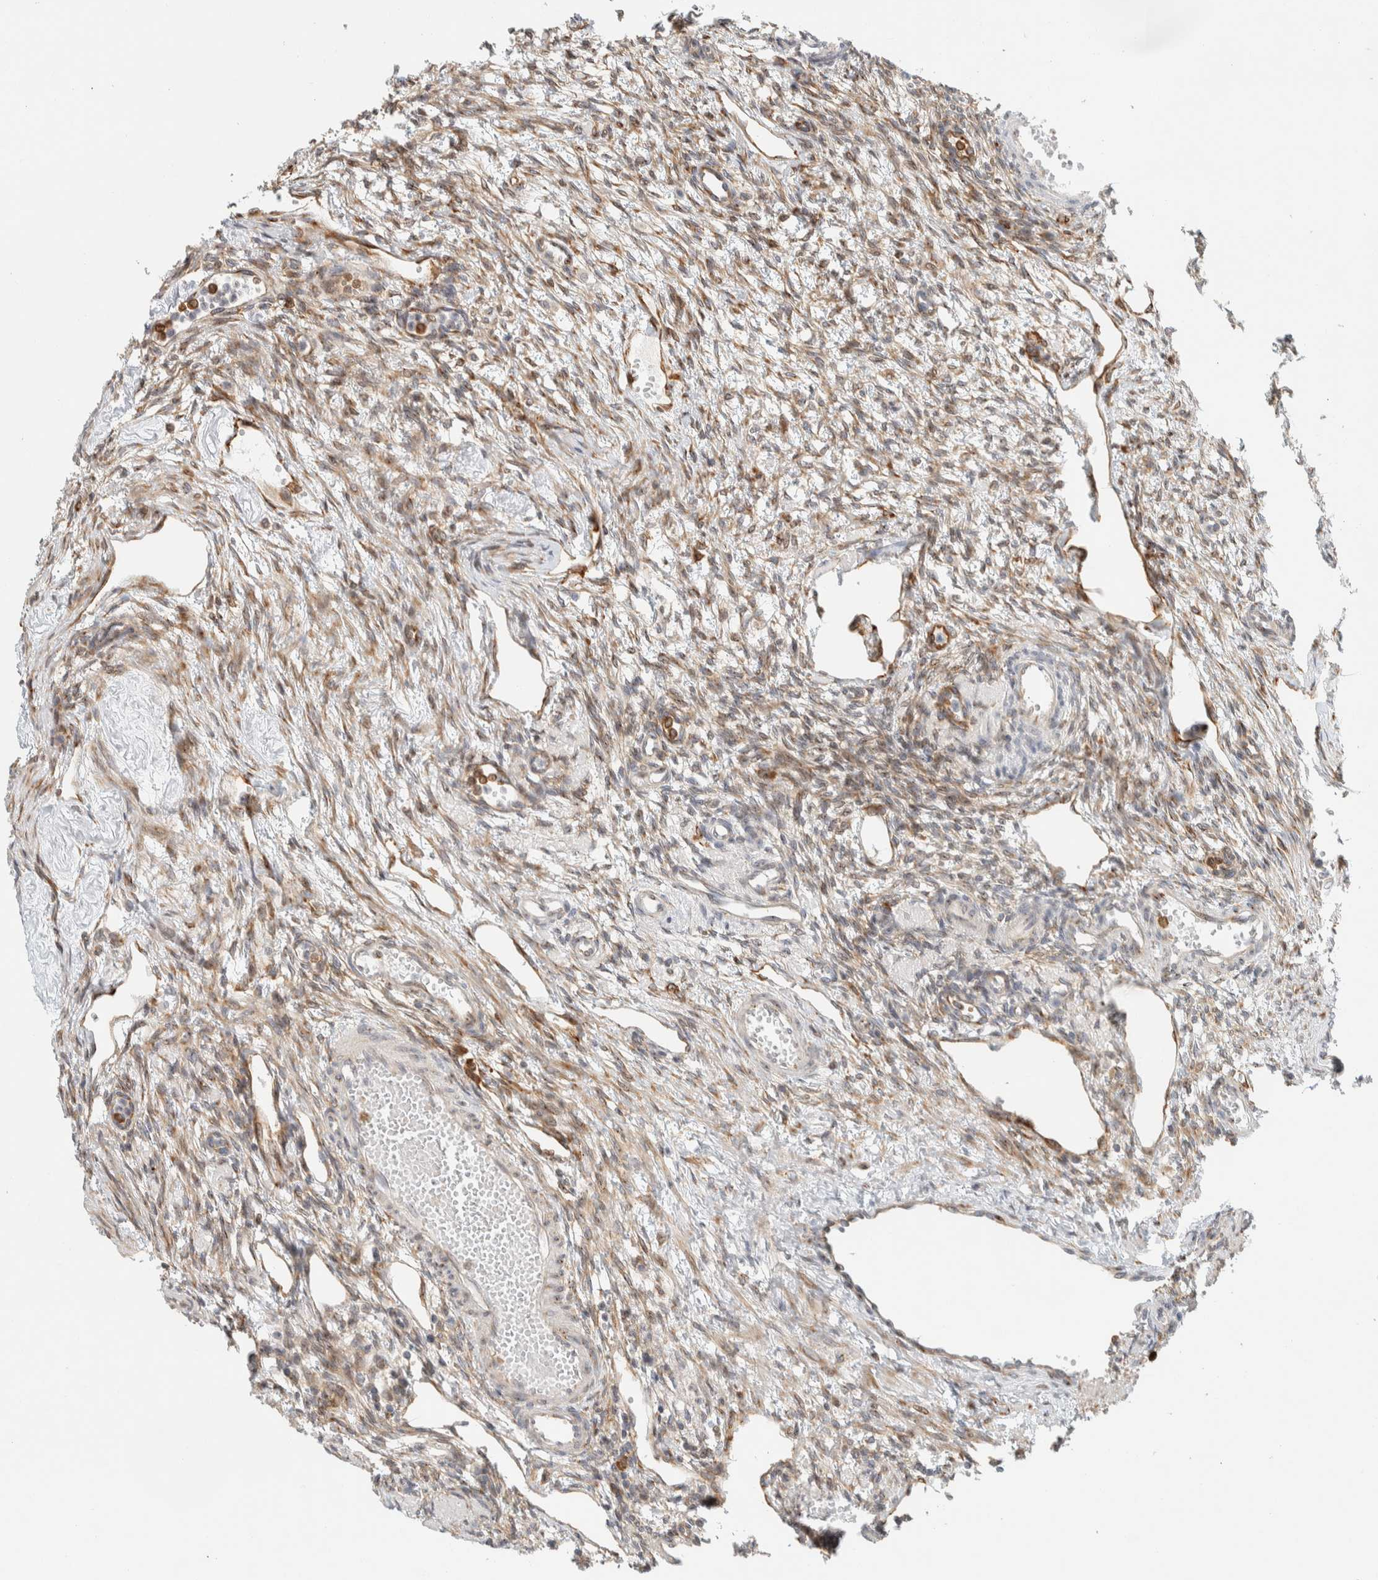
{"staining": {"intensity": "weak", "quantity": ">75%", "location": "cytoplasmic/membranous"}, "tissue": "ovary", "cell_type": "Ovarian stroma cells", "image_type": "normal", "snomed": [{"axis": "morphology", "description": "Normal tissue, NOS"}, {"axis": "topography", "description": "Ovary"}], "caption": "Ovarian stroma cells demonstrate weak cytoplasmic/membranous expression in about >75% of cells in normal ovary.", "gene": "LLGL2", "patient": {"sex": "female", "age": 33}}